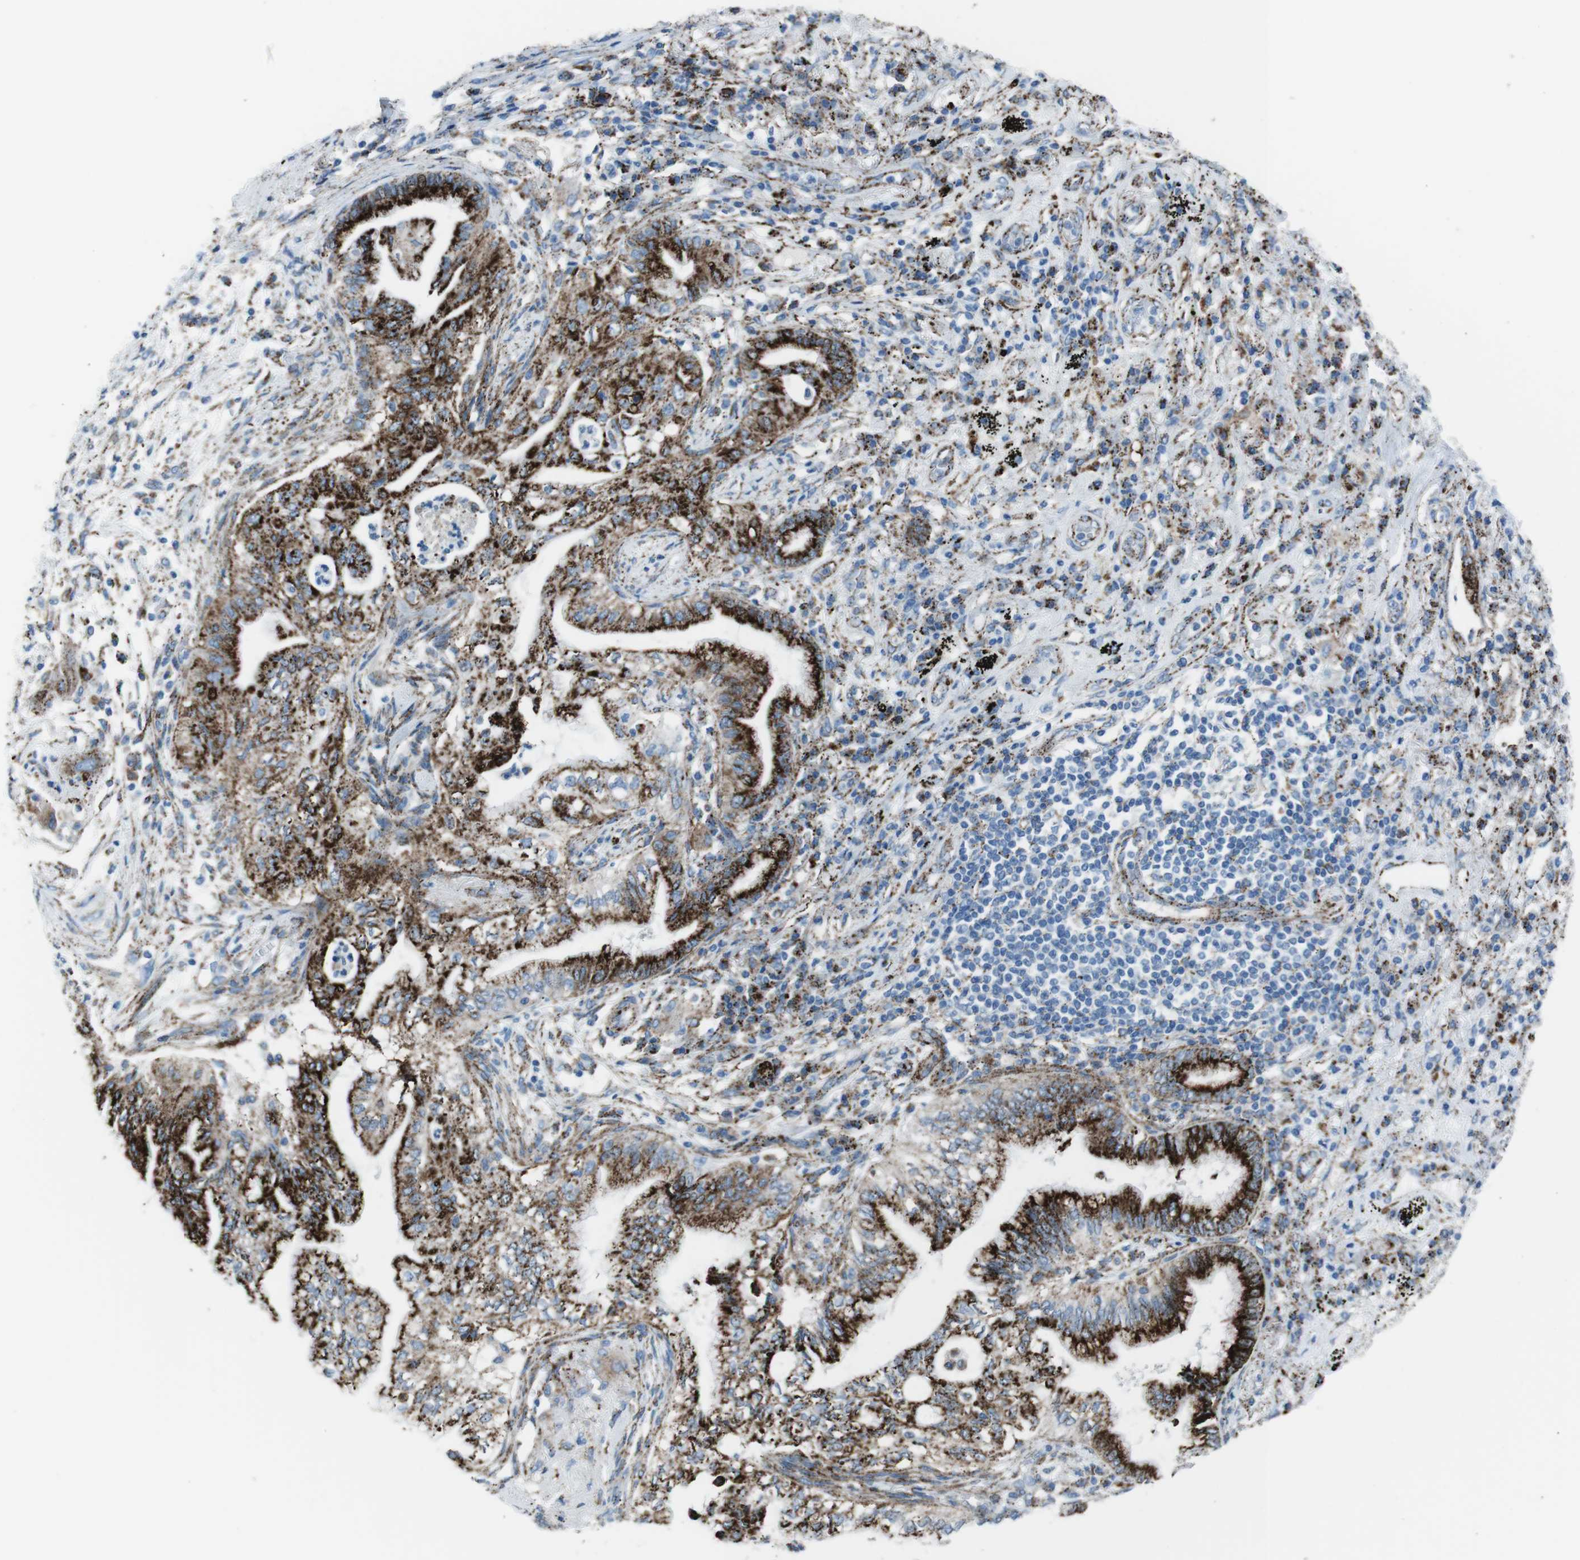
{"staining": {"intensity": "strong", "quantity": ">75%", "location": "cytoplasmic/membranous"}, "tissue": "lung cancer", "cell_type": "Tumor cells", "image_type": "cancer", "snomed": [{"axis": "morphology", "description": "Normal tissue, NOS"}, {"axis": "morphology", "description": "Adenocarcinoma, NOS"}, {"axis": "topography", "description": "Bronchus"}, {"axis": "topography", "description": "Lung"}], "caption": "A high amount of strong cytoplasmic/membranous positivity is appreciated in about >75% of tumor cells in lung adenocarcinoma tissue. Ihc stains the protein of interest in brown and the nuclei are stained blue.", "gene": "SCARB2", "patient": {"sex": "female", "age": 70}}